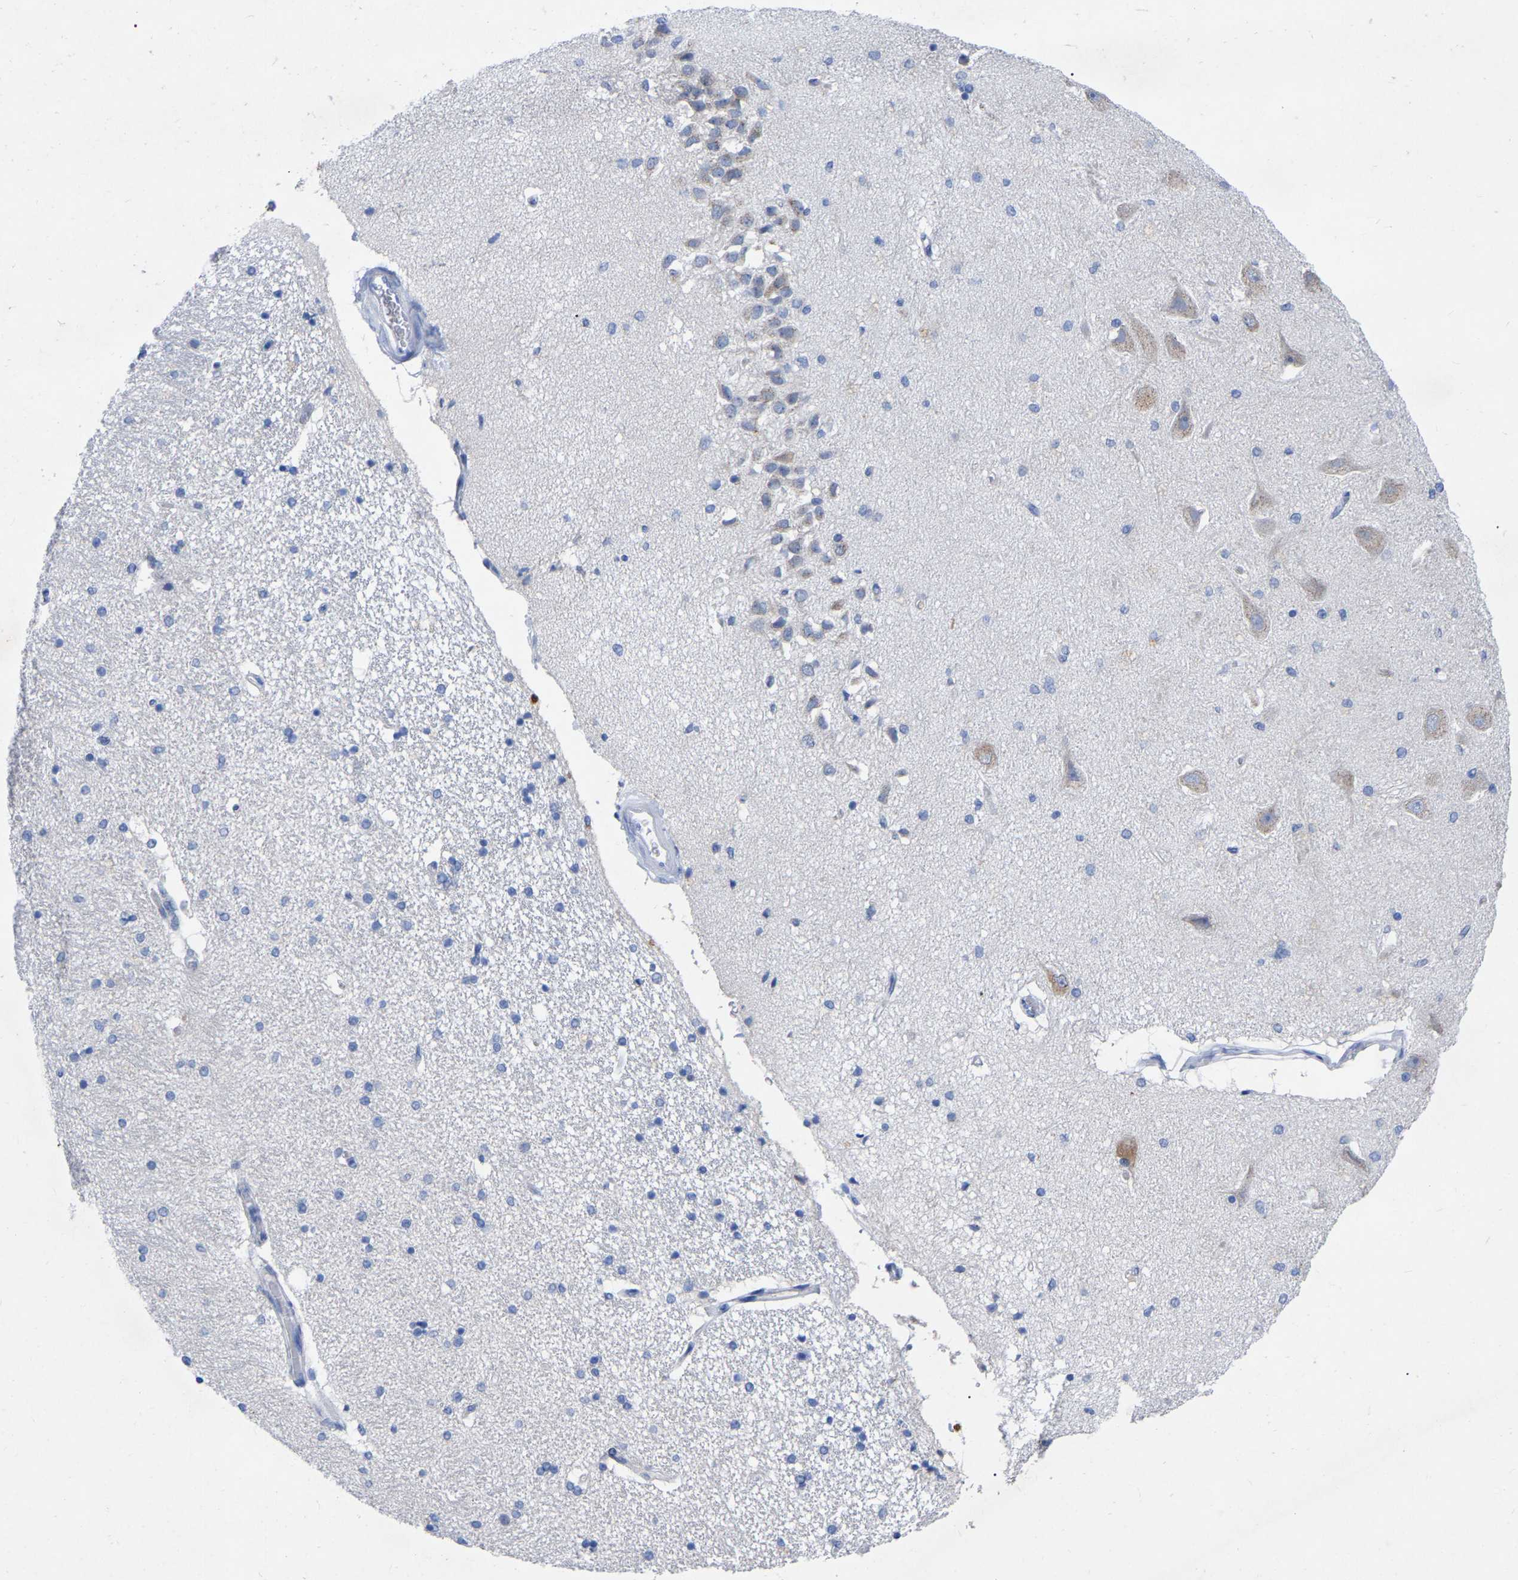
{"staining": {"intensity": "negative", "quantity": "none", "location": "none"}, "tissue": "hippocampus", "cell_type": "Glial cells", "image_type": "normal", "snomed": [{"axis": "morphology", "description": "Normal tissue, NOS"}, {"axis": "topography", "description": "Hippocampus"}], "caption": "IHC image of unremarkable hippocampus: human hippocampus stained with DAB exhibits no significant protein expression in glial cells. (DAB immunohistochemistry, high magnification).", "gene": "STRIP2", "patient": {"sex": "female", "age": 54}}